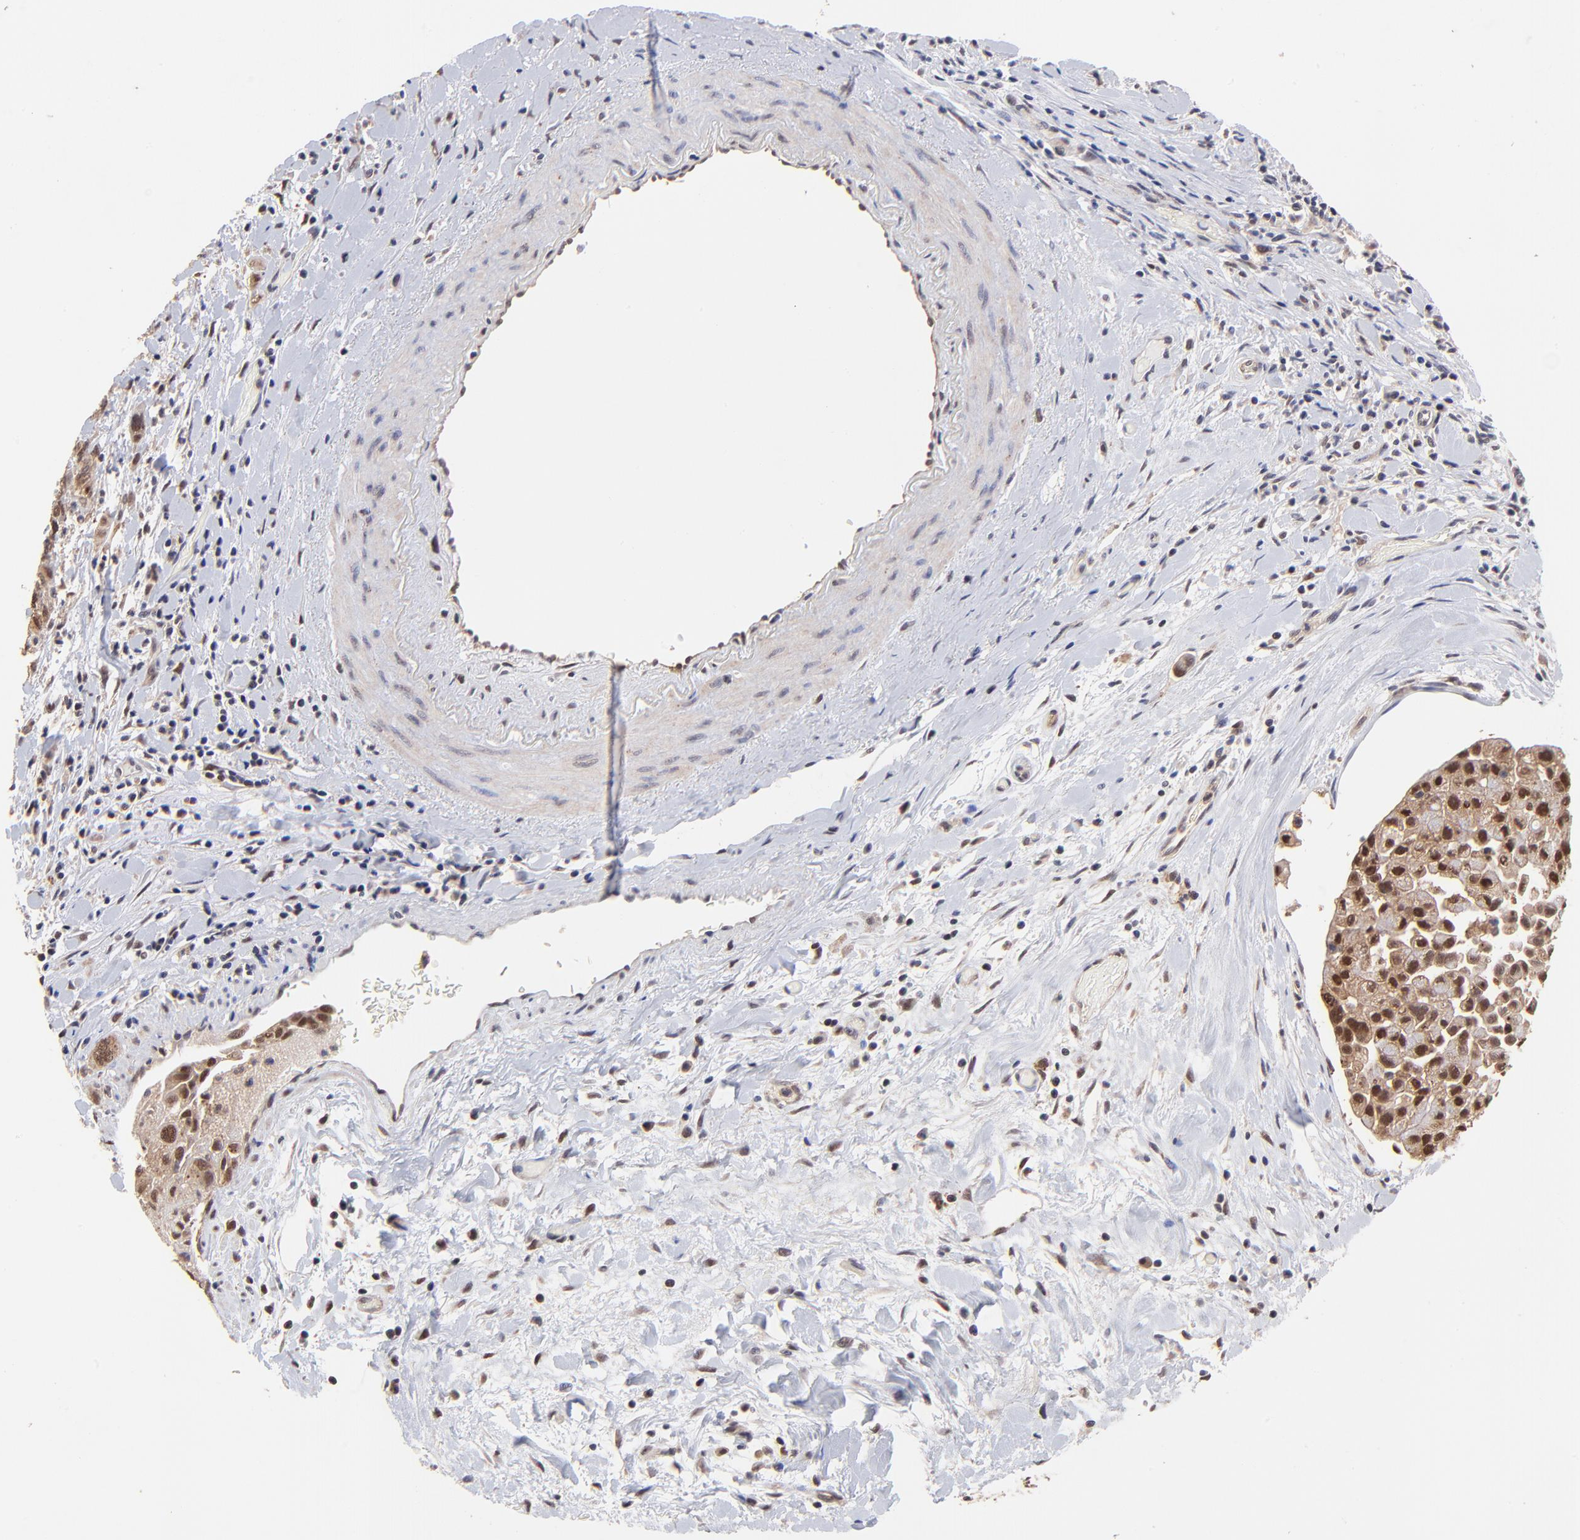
{"staining": {"intensity": "strong", "quantity": ">75%", "location": "cytoplasmic/membranous,nuclear"}, "tissue": "pancreatic cancer", "cell_type": "Tumor cells", "image_type": "cancer", "snomed": [{"axis": "morphology", "description": "Adenocarcinoma, NOS"}, {"axis": "topography", "description": "Pancreas"}], "caption": "This is a micrograph of immunohistochemistry (IHC) staining of pancreatic adenocarcinoma, which shows strong positivity in the cytoplasmic/membranous and nuclear of tumor cells.", "gene": "PSMA6", "patient": {"sex": "female", "age": 52}}